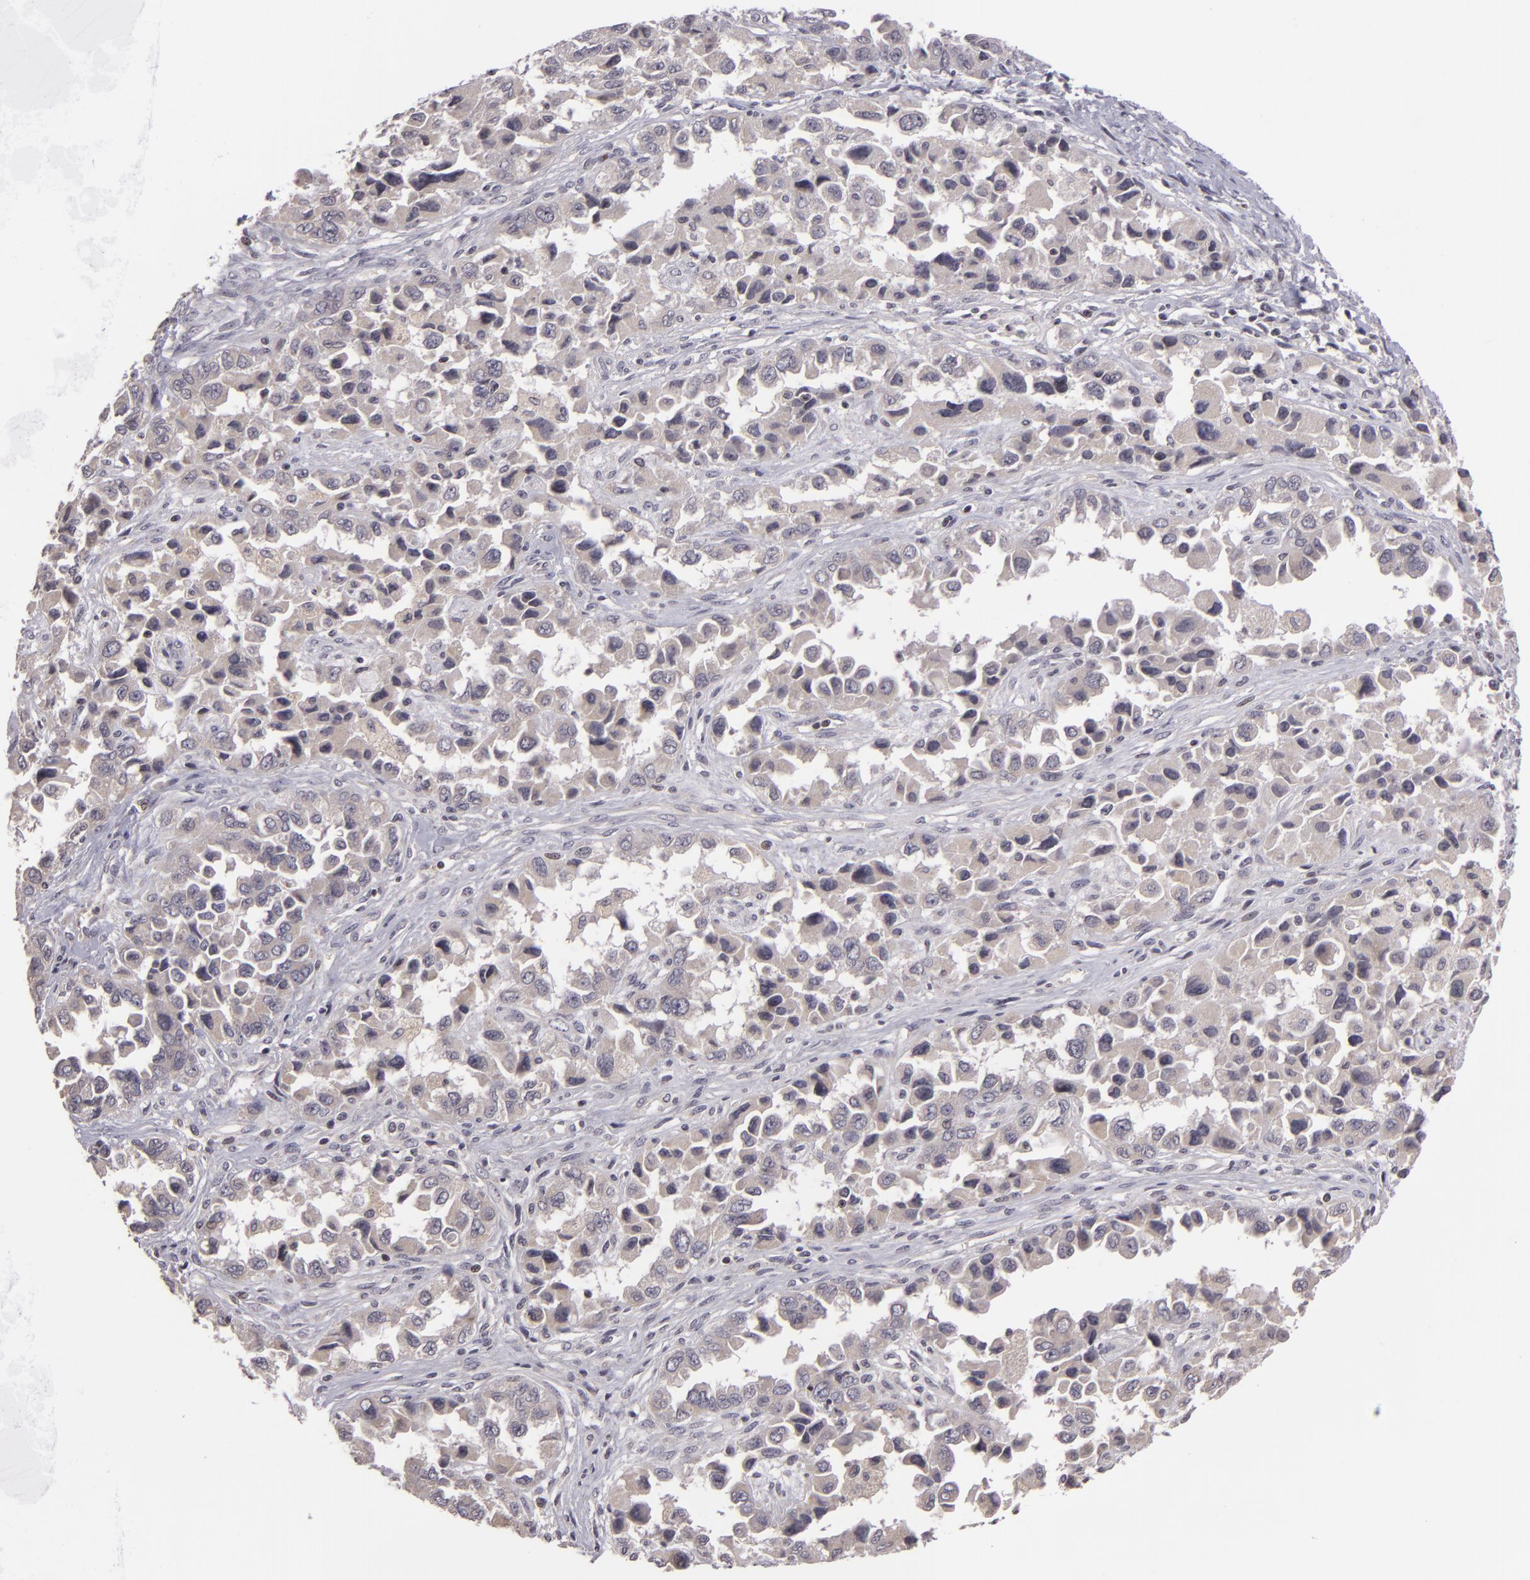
{"staining": {"intensity": "negative", "quantity": "none", "location": "none"}, "tissue": "ovarian cancer", "cell_type": "Tumor cells", "image_type": "cancer", "snomed": [{"axis": "morphology", "description": "Cystadenocarcinoma, serous, NOS"}, {"axis": "topography", "description": "Ovary"}], "caption": "There is no significant expression in tumor cells of serous cystadenocarcinoma (ovarian). The staining is performed using DAB (3,3'-diaminobenzidine) brown chromogen with nuclei counter-stained in using hematoxylin.", "gene": "AKAP6", "patient": {"sex": "female", "age": 84}}